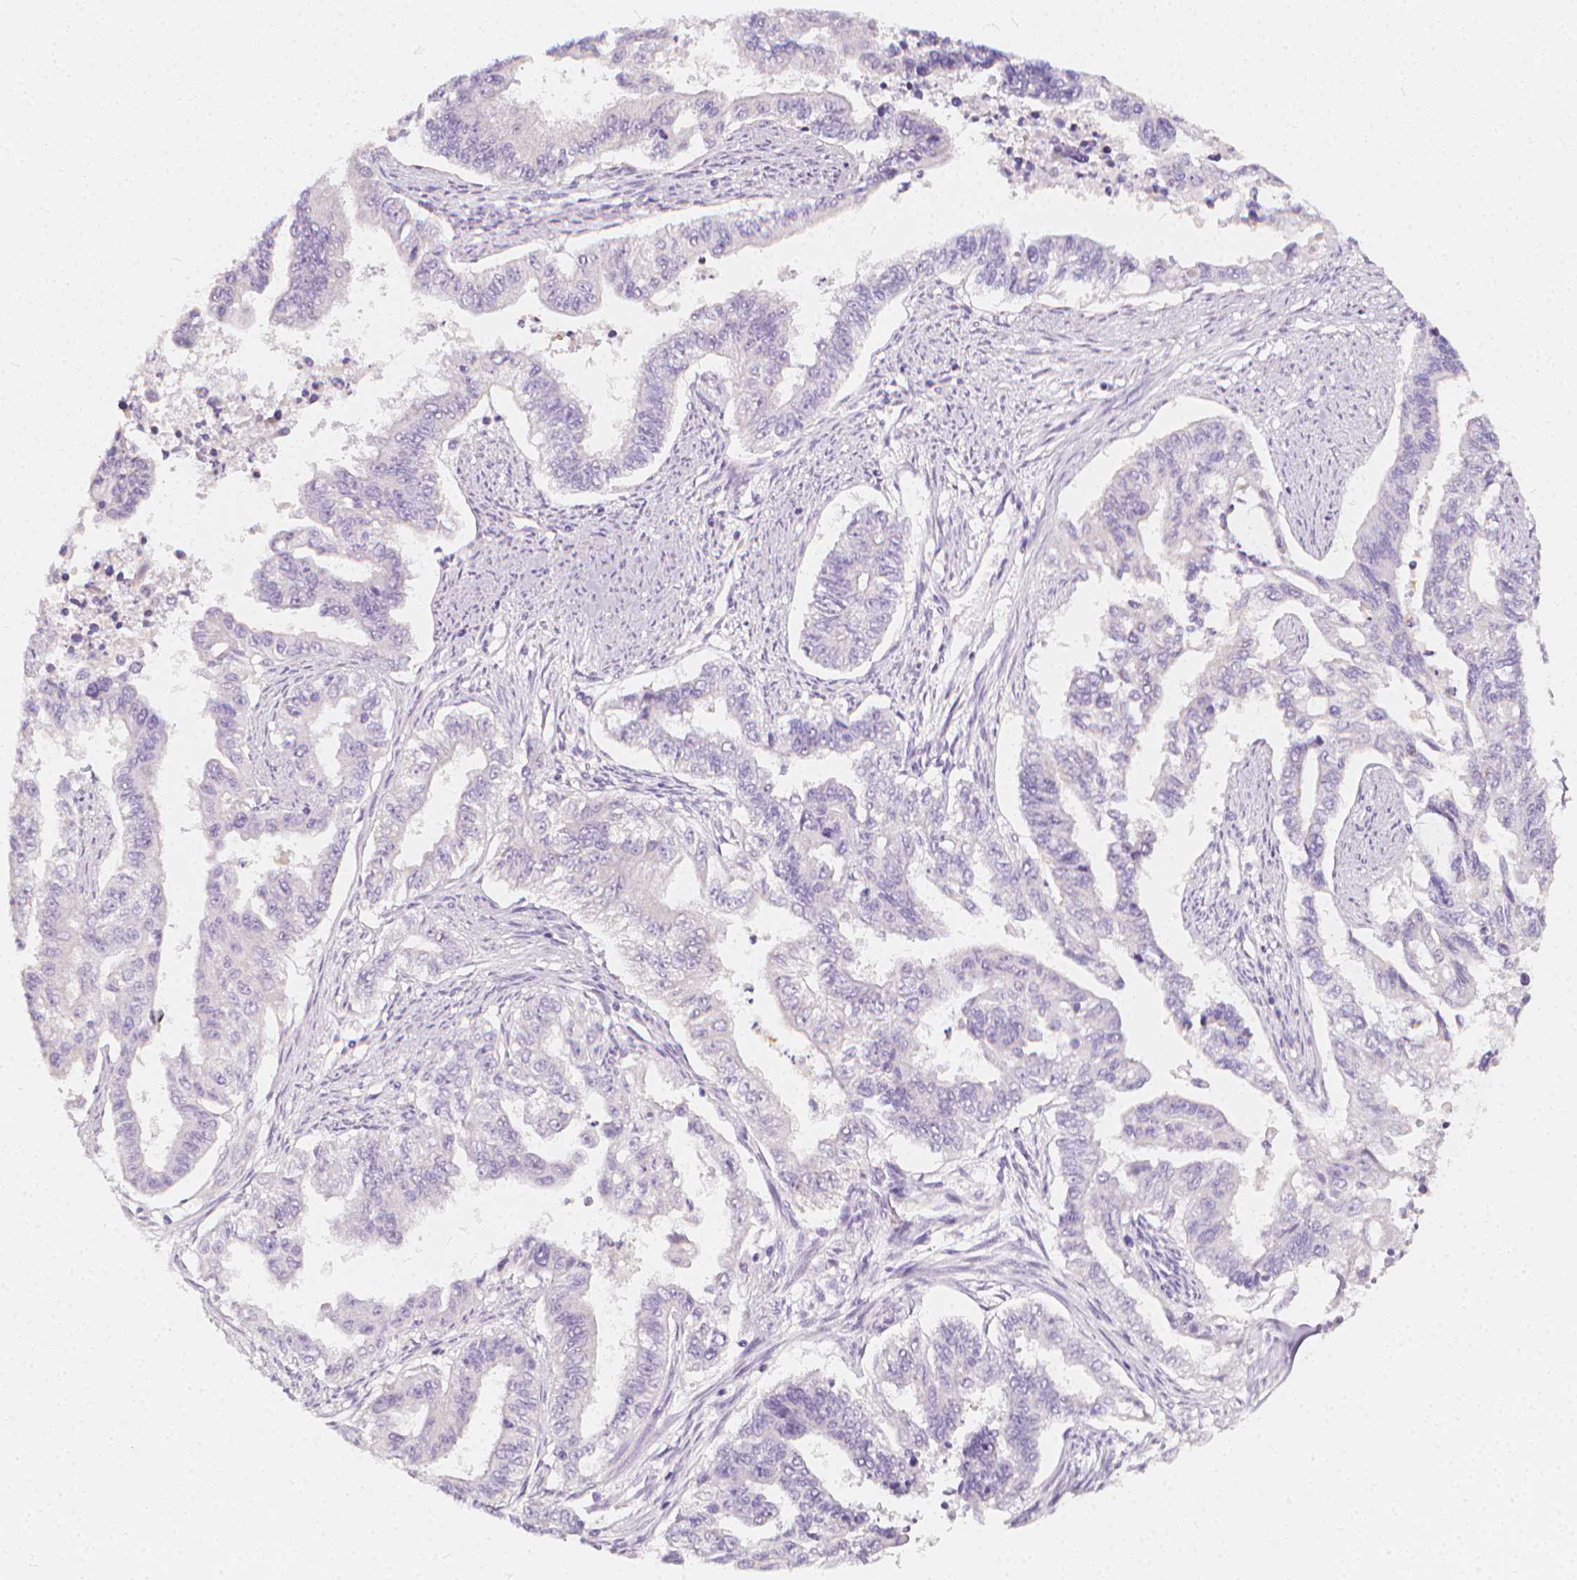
{"staining": {"intensity": "negative", "quantity": "none", "location": "none"}, "tissue": "endometrial cancer", "cell_type": "Tumor cells", "image_type": "cancer", "snomed": [{"axis": "morphology", "description": "Adenocarcinoma, NOS"}, {"axis": "topography", "description": "Uterus"}], "caption": "High magnification brightfield microscopy of adenocarcinoma (endometrial) stained with DAB (3,3'-diaminobenzidine) (brown) and counterstained with hematoxylin (blue): tumor cells show no significant staining.", "gene": "RBFOX1", "patient": {"sex": "female", "age": 59}}